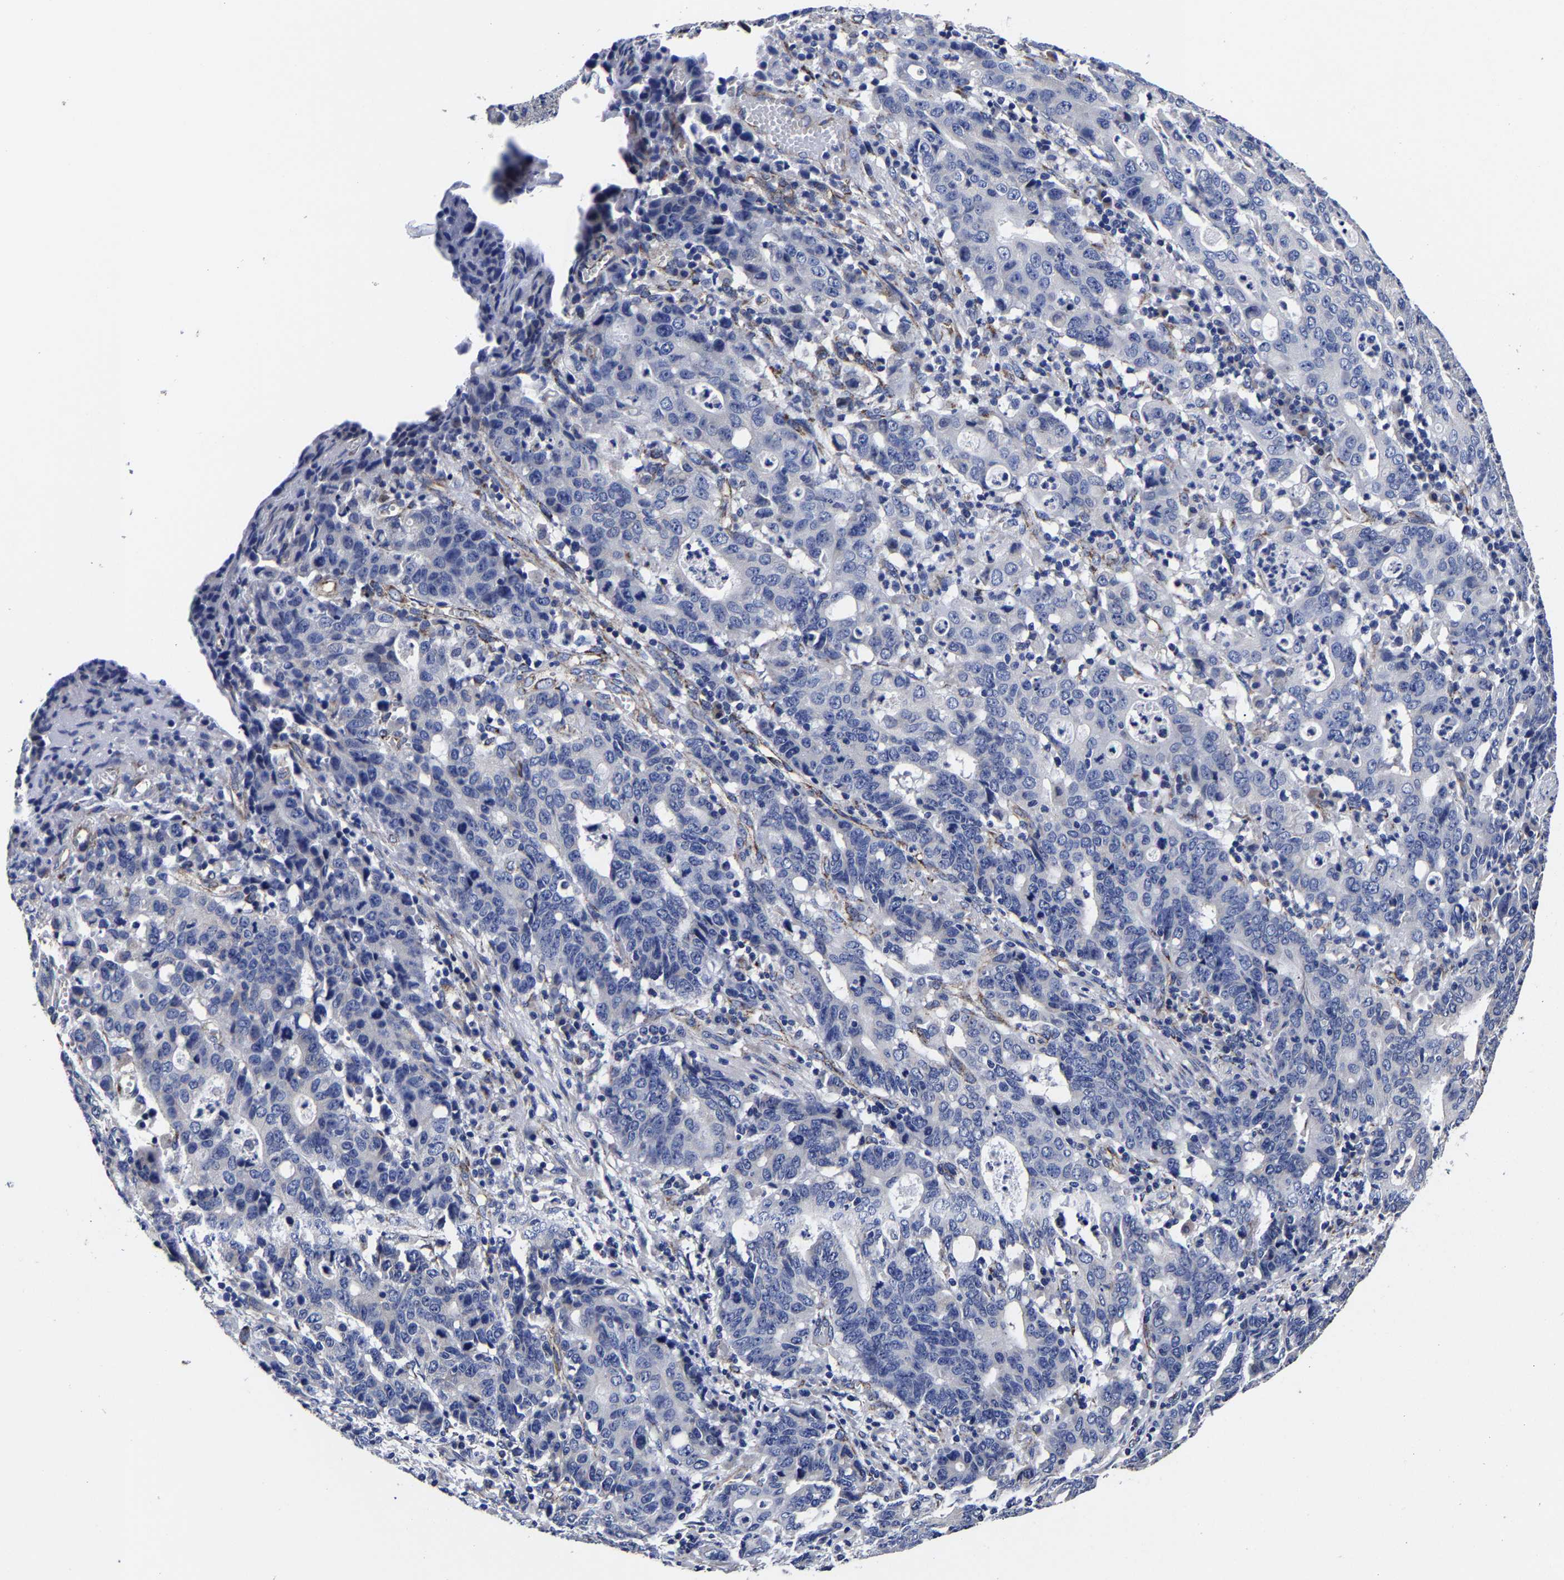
{"staining": {"intensity": "negative", "quantity": "none", "location": "none"}, "tissue": "stomach cancer", "cell_type": "Tumor cells", "image_type": "cancer", "snomed": [{"axis": "morphology", "description": "Adenocarcinoma, NOS"}, {"axis": "topography", "description": "Stomach, upper"}], "caption": "This image is of adenocarcinoma (stomach) stained with immunohistochemistry to label a protein in brown with the nuclei are counter-stained blue. There is no expression in tumor cells.", "gene": "AASS", "patient": {"sex": "male", "age": 69}}